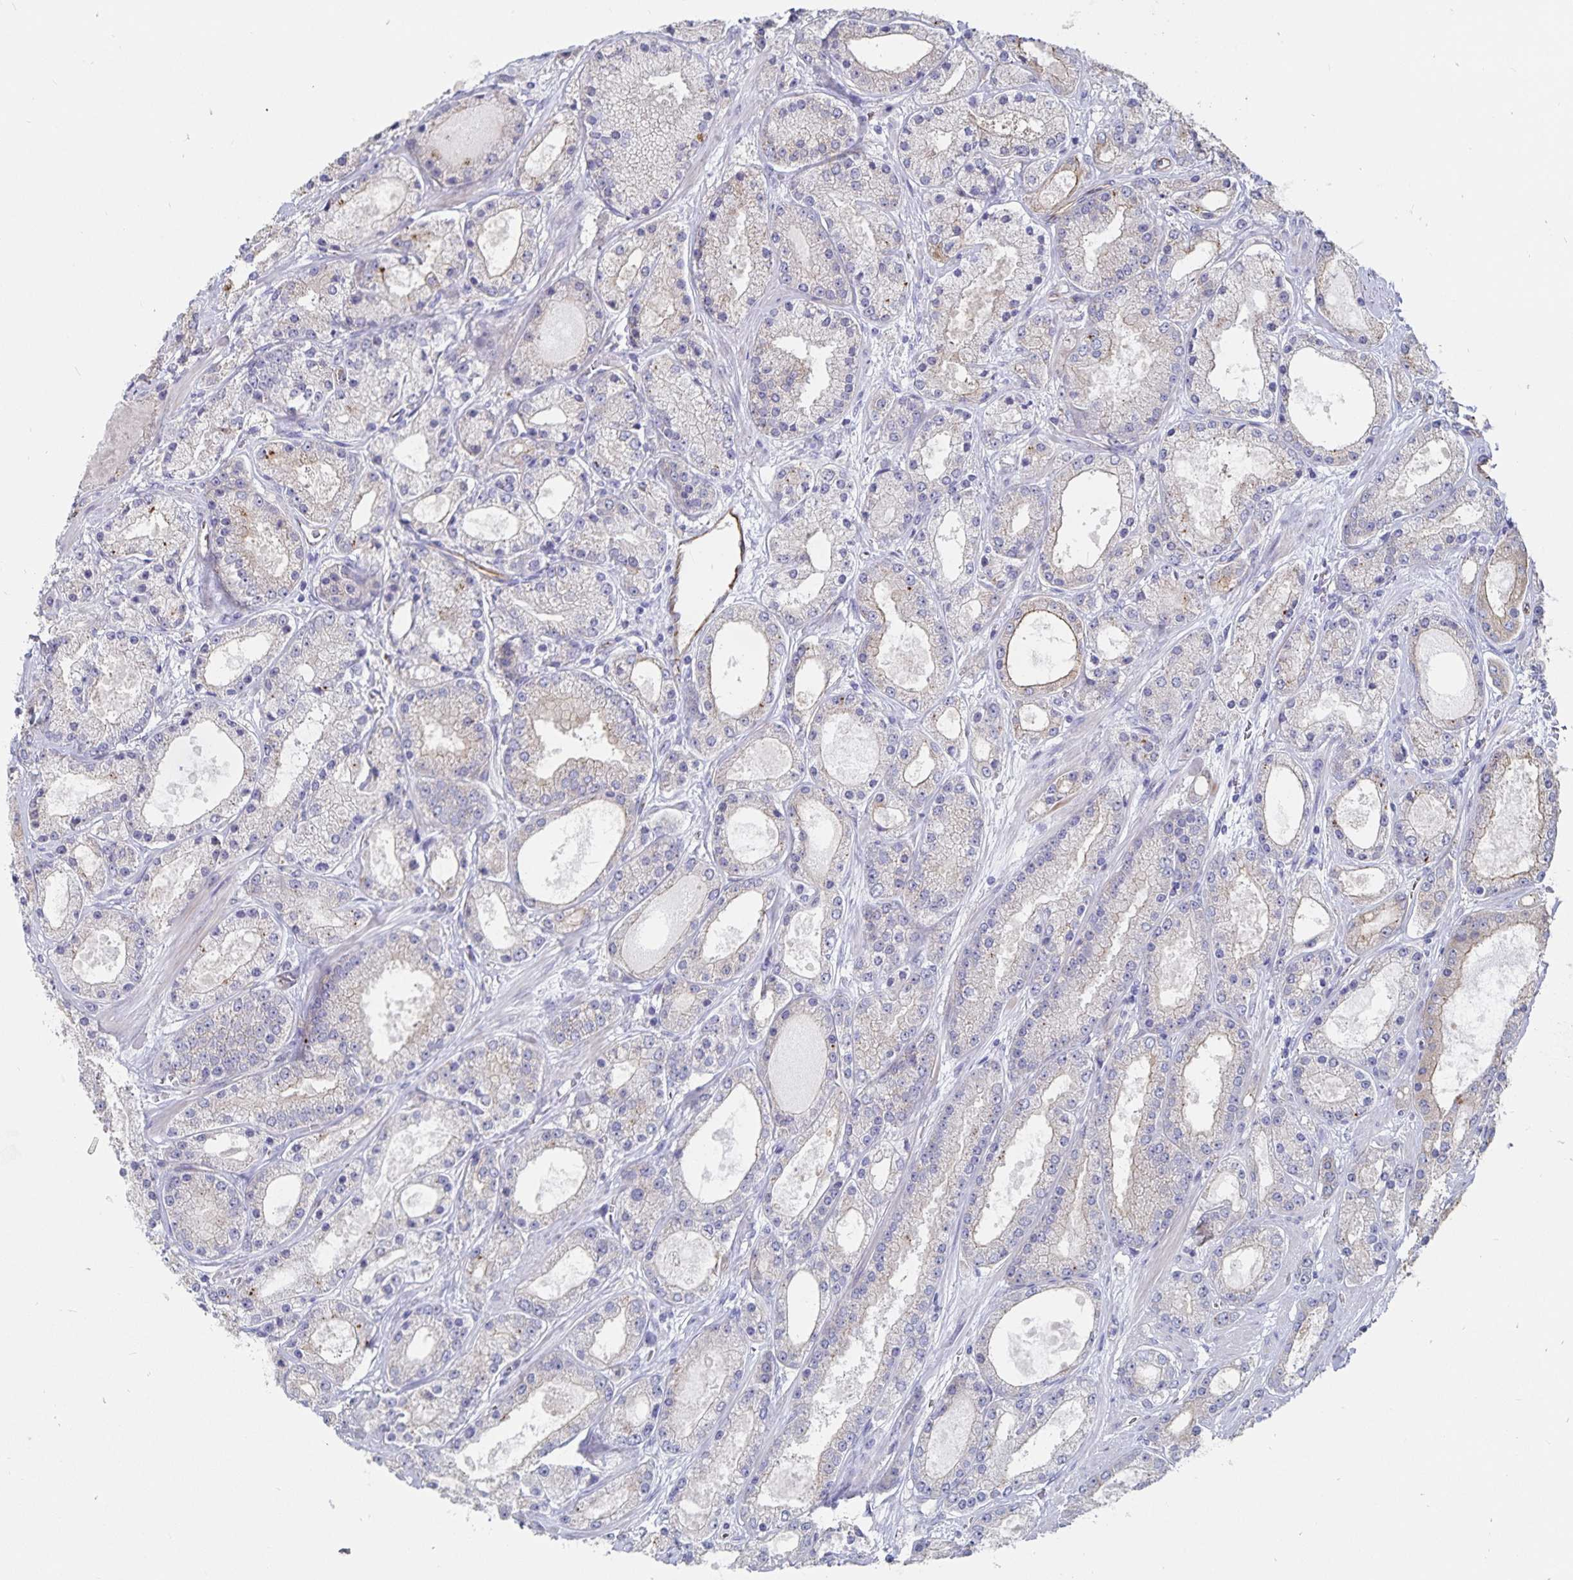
{"staining": {"intensity": "negative", "quantity": "none", "location": "none"}, "tissue": "prostate cancer", "cell_type": "Tumor cells", "image_type": "cancer", "snomed": [{"axis": "morphology", "description": "Adenocarcinoma, High grade"}, {"axis": "topography", "description": "Prostate"}], "caption": "Photomicrograph shows no protein expression in tumor cells of prostate cancer (adenocarcinoma (high-grade)) tissue.", "gene": "SSTR1", "patient": {"sex": "male", "age": 67}}